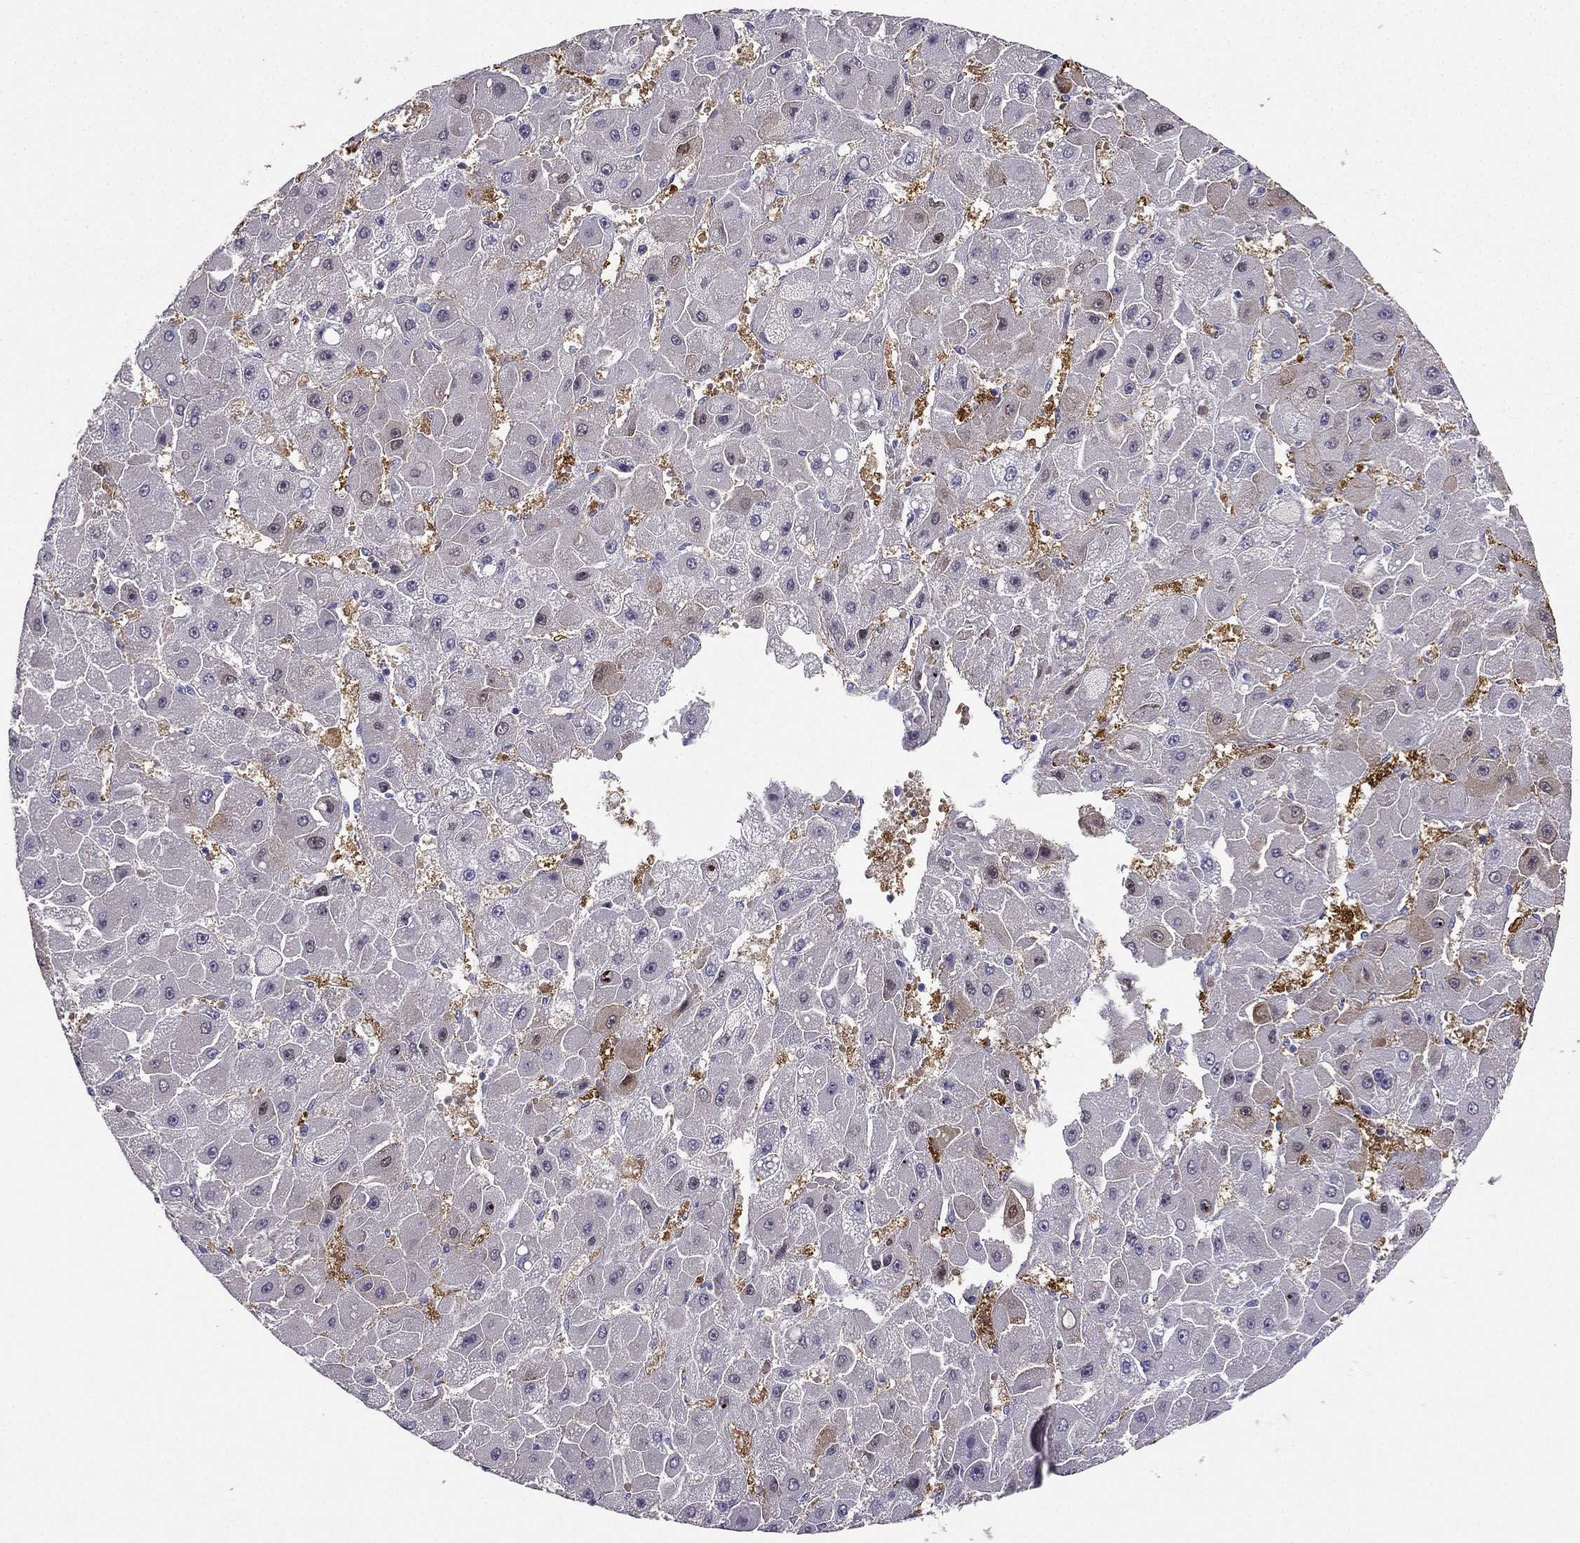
{"staining": {"intensity": "moderate", "quantity": "<25%", "location": "cytoplasmic/membranous,nuclear"}, "tissue": "liver cancer", "cell_type": "Tumor cells", "image_type": "cancer", "snomed": [{"axis": "morphology", "description": "Carcinoma, Hepatocellular, NOS"}, {"axis": "topography", "description": "Liver"}], "caption": "IHC of human liver cancer (hepatocellular carcinoma) reveals low levels of moderate cytoplasmic/membranous and nuclear staining in approximately <25% of tumor cells.", "gene": "RSPH14", "patient": {"sex": "female", "age": 25}}